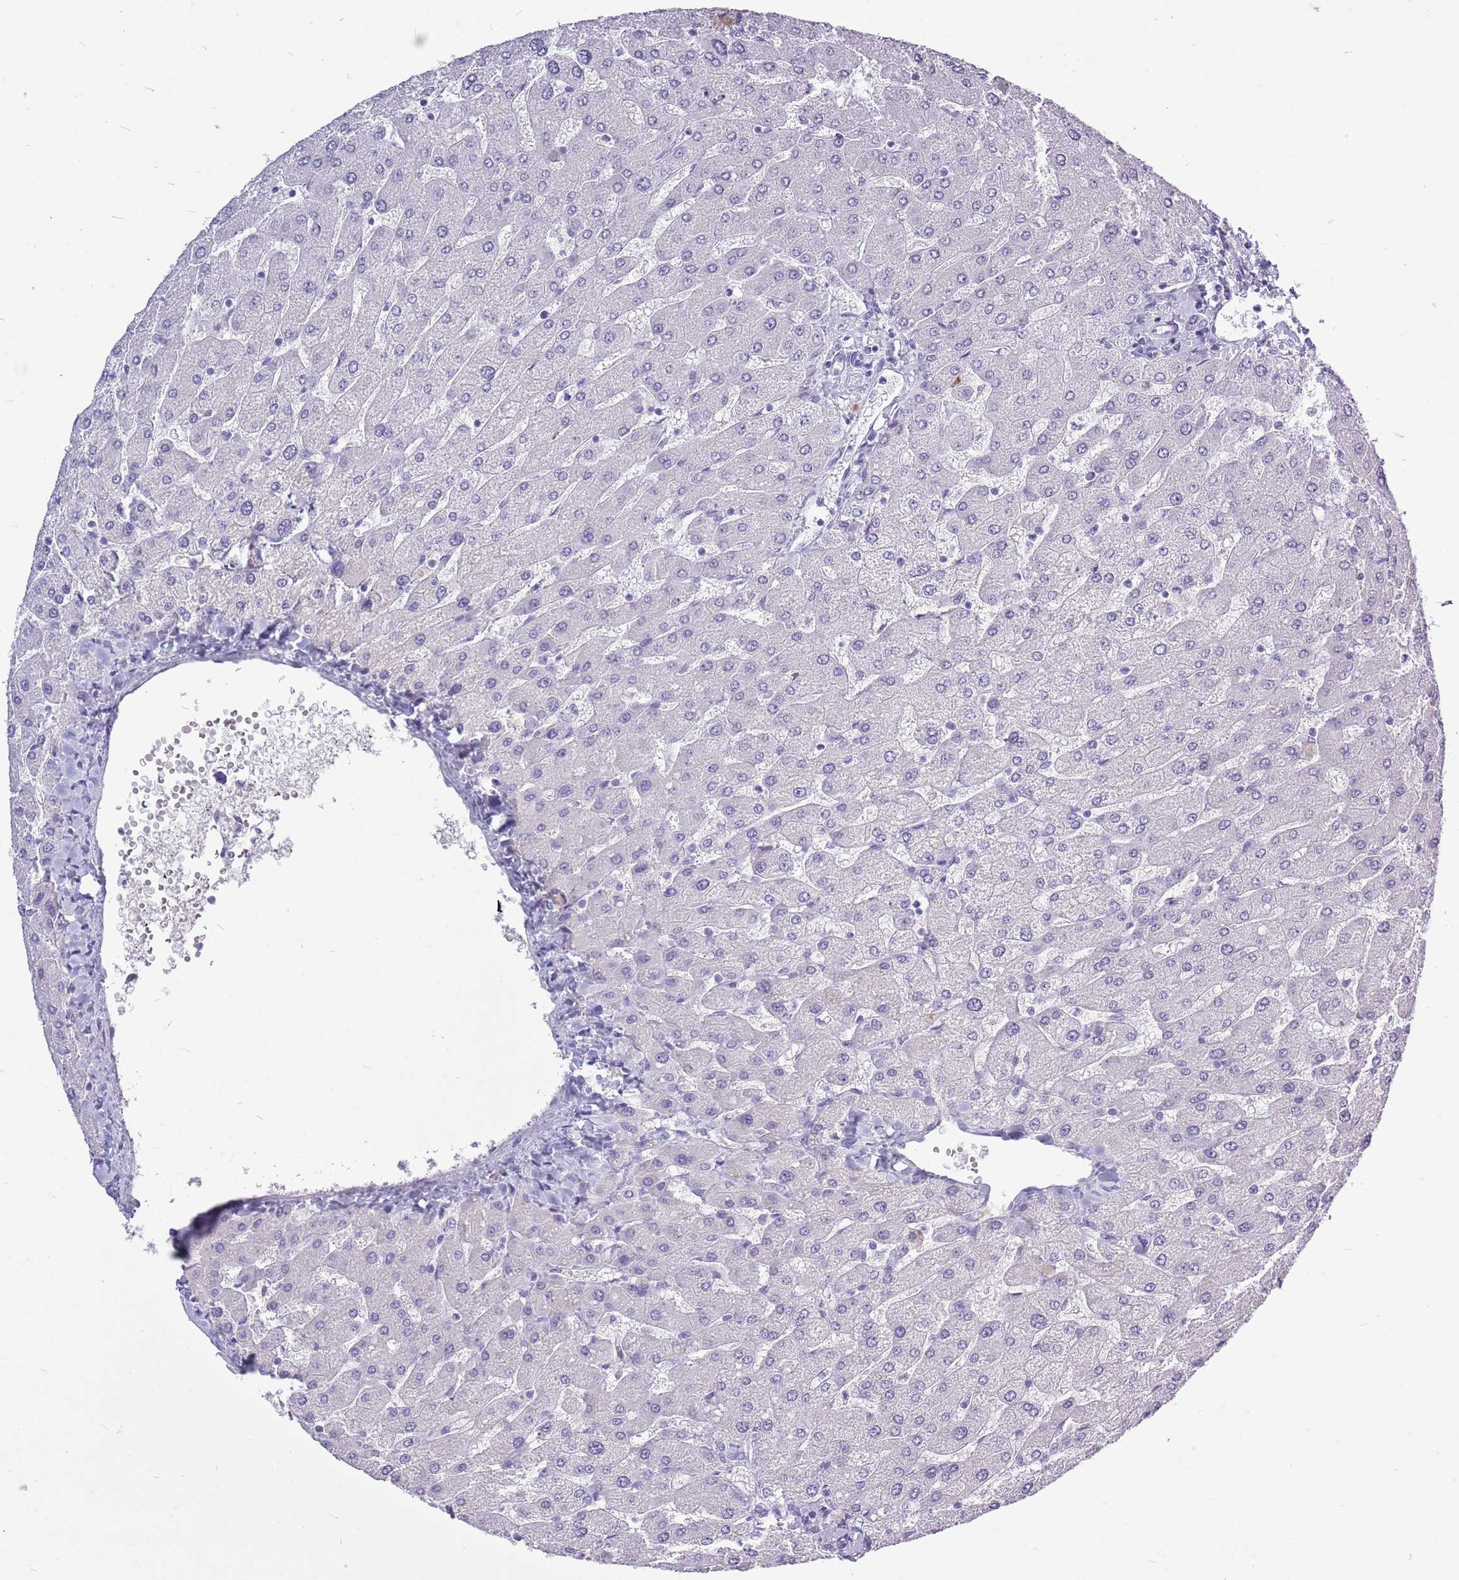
{"staining": {"intensity": "negative", "quantity": "none", "location": "none"}, "tissue": "liver", "cell_type": "Cholangiocytes", "image_type": "normal", "snomed": [{"axis": "morphology", "description": "Normal tissue, NOS"}, {"axis": "topography", "description": "Liver"}], "caption": "The image shows no significant positivity in cholangiocytes of liver.", "gene": "ZNF425", "patient": {"sex": "male", "age": 55}}